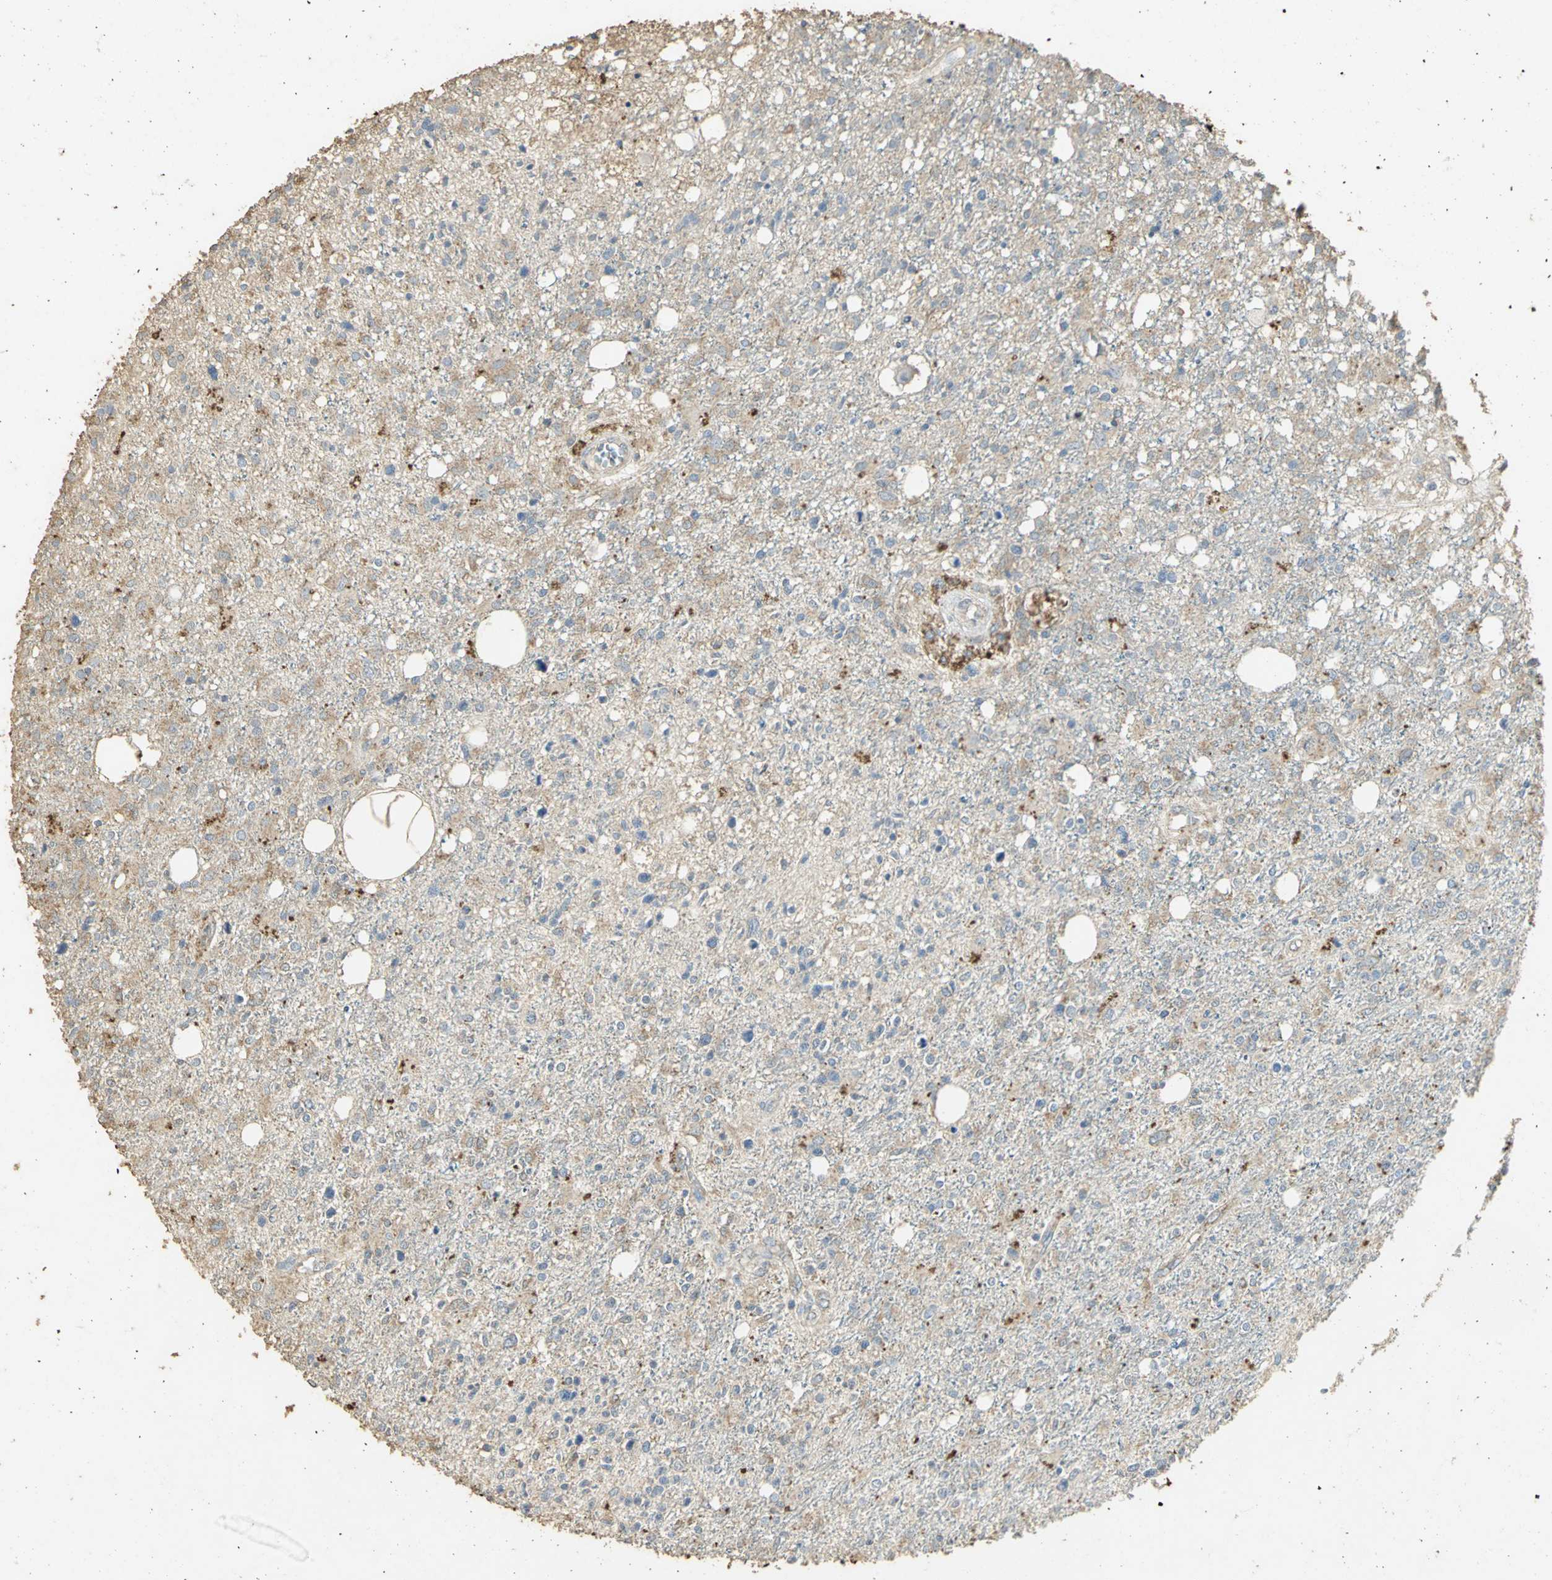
{"staining": {"intensity": "weak", "quantity": "25%-75%", "location": "cytoplasmic/membranous"}, "tissue": "glioma", "cell_type": "Tumor cells", "image_type": "cancer", "snomed": [{"axis": "morphology", "description": "Glioma, malignant, High grade"}, {"axis": "topography", "description": "Cerebral cortex"}], "caption": "The immunohistochemical stain highlights weak cytoplasmic/membranous positivity in tumor cells of high-grade glioma (malignant) tissue.", "gene": "ASB9", "patient": {"sex": "male", "age": 76}}